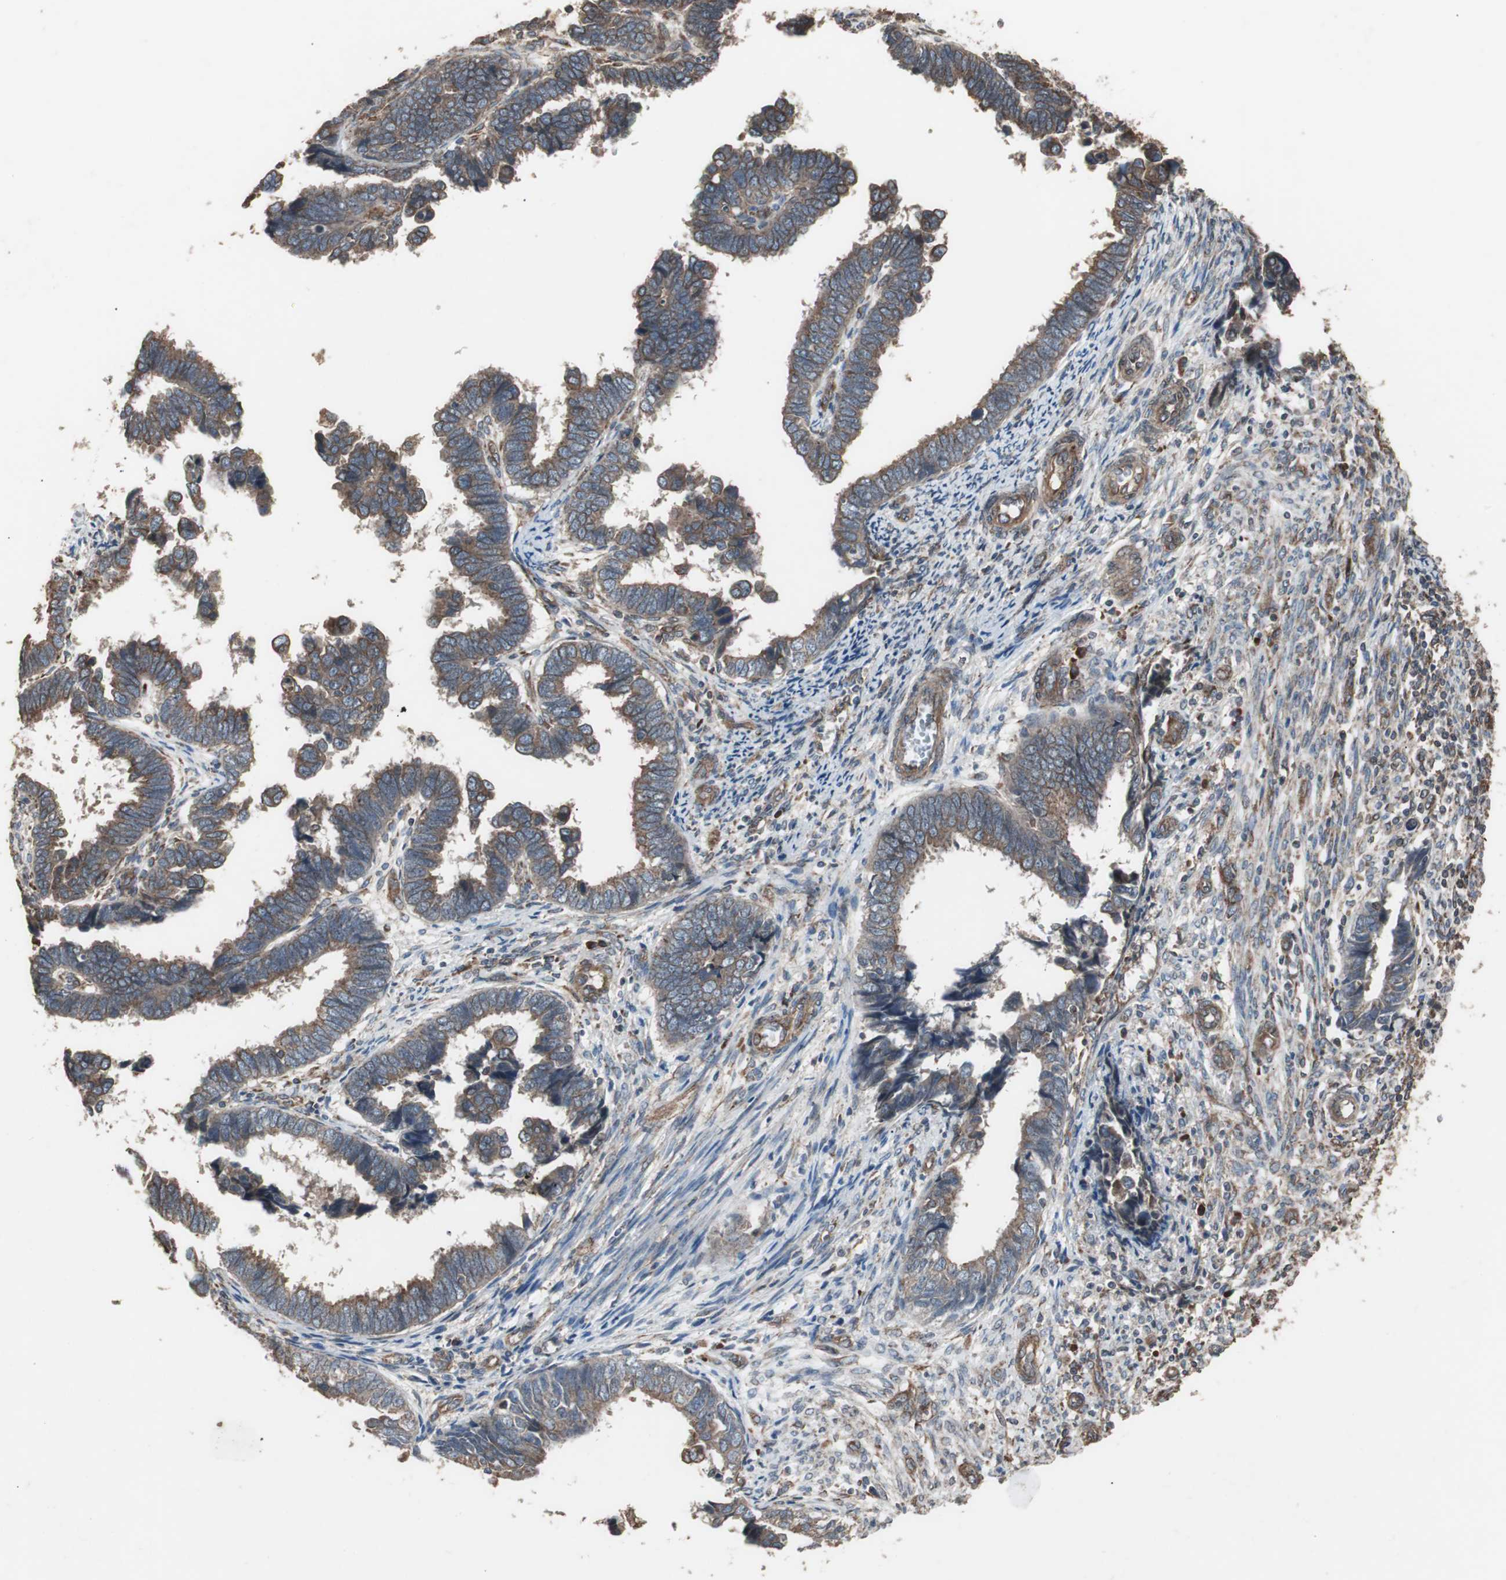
{"staining": {"intensity": "moderate", "quantity": ">75%", "location": "cytoplasmic/membranous"}, "tissue": "endometrial cancer", "cell_type": "Tumor cells", "image_type": "cancer", "snomed": [{"axis": "morphology", "description": "Adenocarcinoma, NOS"}, {"axis": "topography", "description": "Endometrium"}], "caption": "Protein staining of endometrial cancer (adenocarcinoma) tissue demonstrates moderate cytoplasmic/membranous positivity in approximately >75% of tumor cells. Using DAB (brown) and hematoxylin (blue) stains, captured at high magnification using brightfield microscopy.", "gene": "LZTS1", "patient": {"sex": "female", "age": 75}}